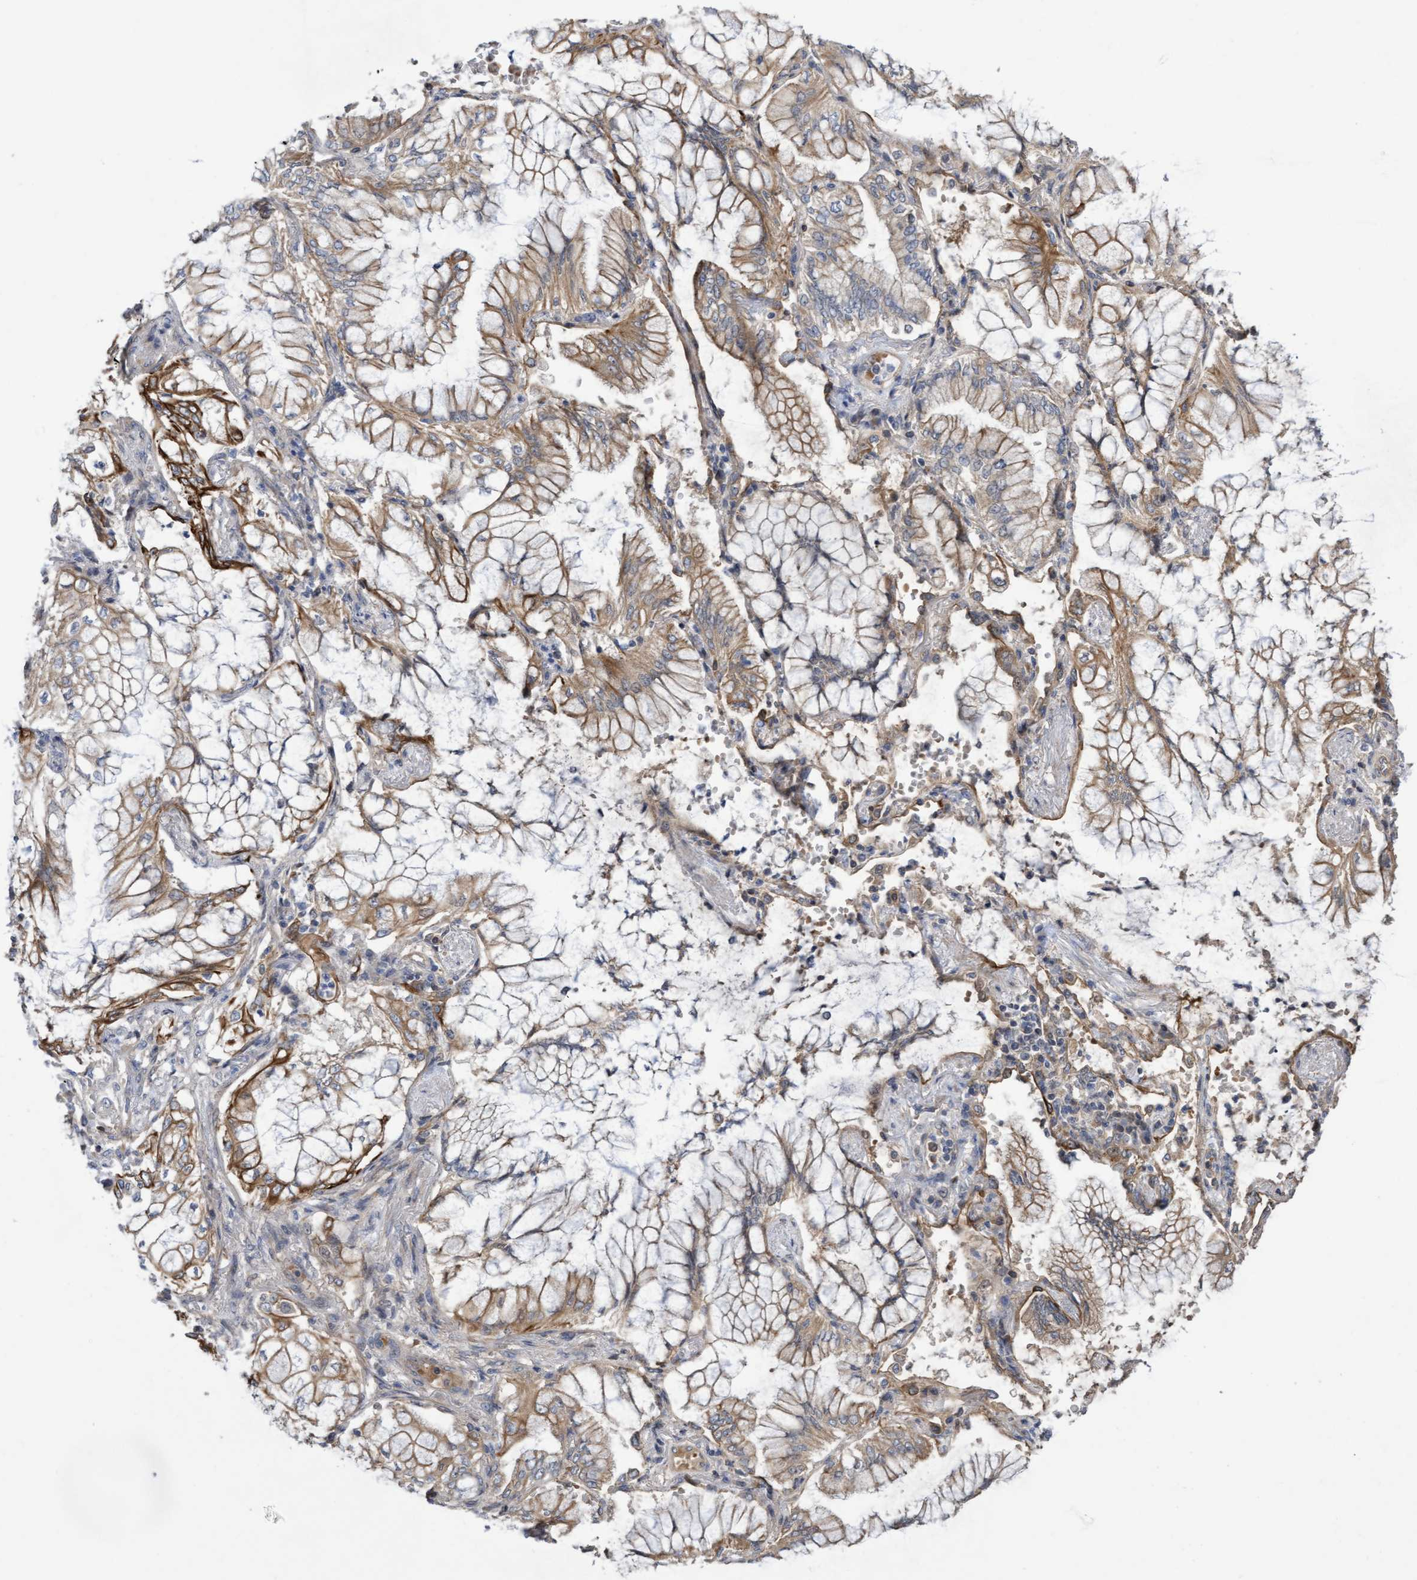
{"staining": {"intensity": "weak", "quantity": ">75%", "location": "cytoplasmic/membranous"}, "tissue": "lung cancer", "cell_type": "Tumor cells", "image_type": "cancer", "snomed": [{"axis": "morphology", "description": "Adenocarcinoma, NOS"}, {"axis": "topography", "description": "Lung"}], "caption": "Brown immunohistochemical staining in human lung cancer (adenocarcinoma) reveals weak cytoplasmic/membranous positivity in about >75% of tumor cells.", "gene": "COBL", "patient": {"sex": "female", "age": 70}}